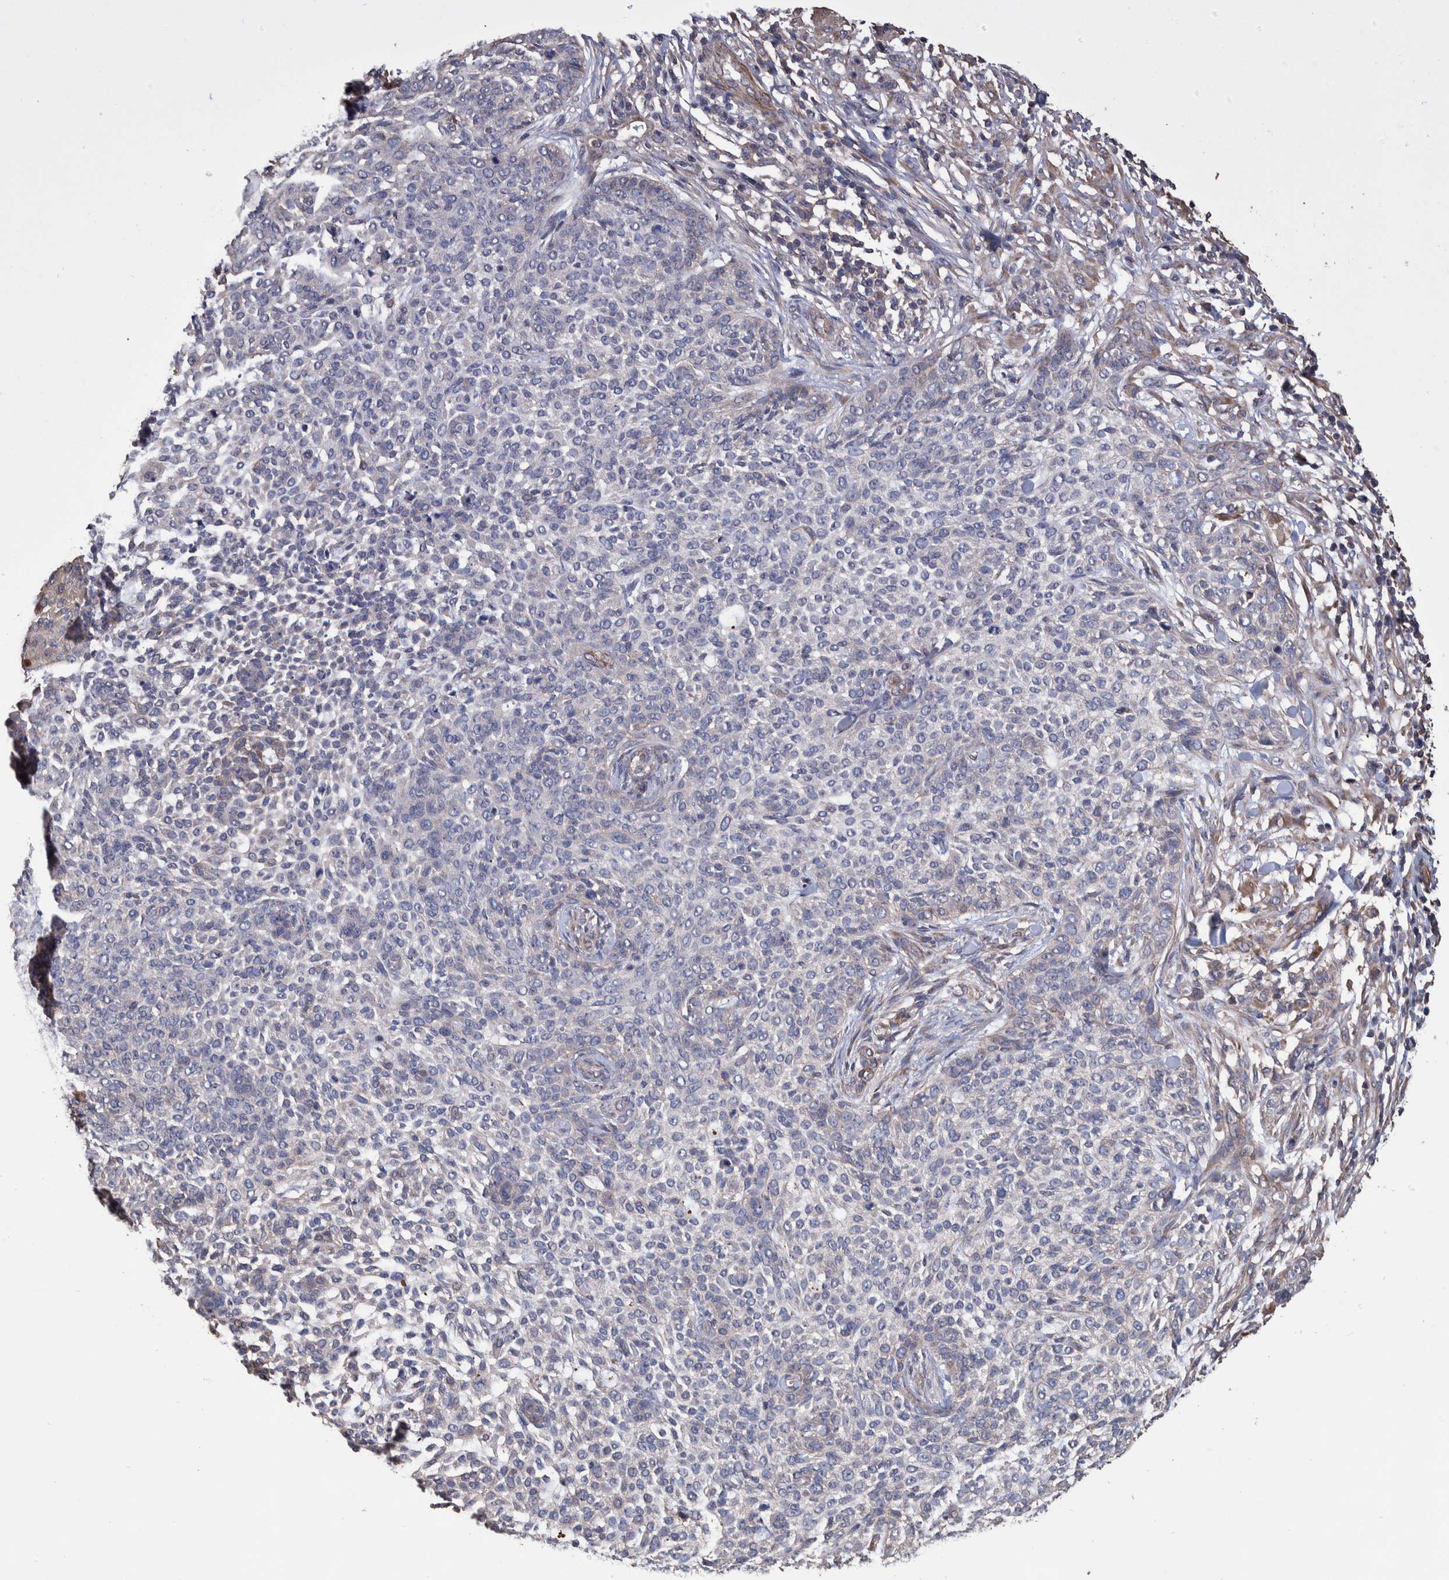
{"staining": {"intensity": "negative", "quantity": "none", "location": "none"}, "tissue": "skin cancer", "cell_type": "Tumor cells", "image_type": "cancer", "snomed": [{"axis": "morphology", "description": "Basal cell carcinoma"}, {"axis": "topography", "description": "Skin"}], "caption": "Tumor cells are negative for protein expression in human basal cell carcinoma (skin). (DAB immunohistochemistry with hematoxylin counter stain).", "gene": "SLC45A4", "patient": {"sex": "female", "age": 64}}